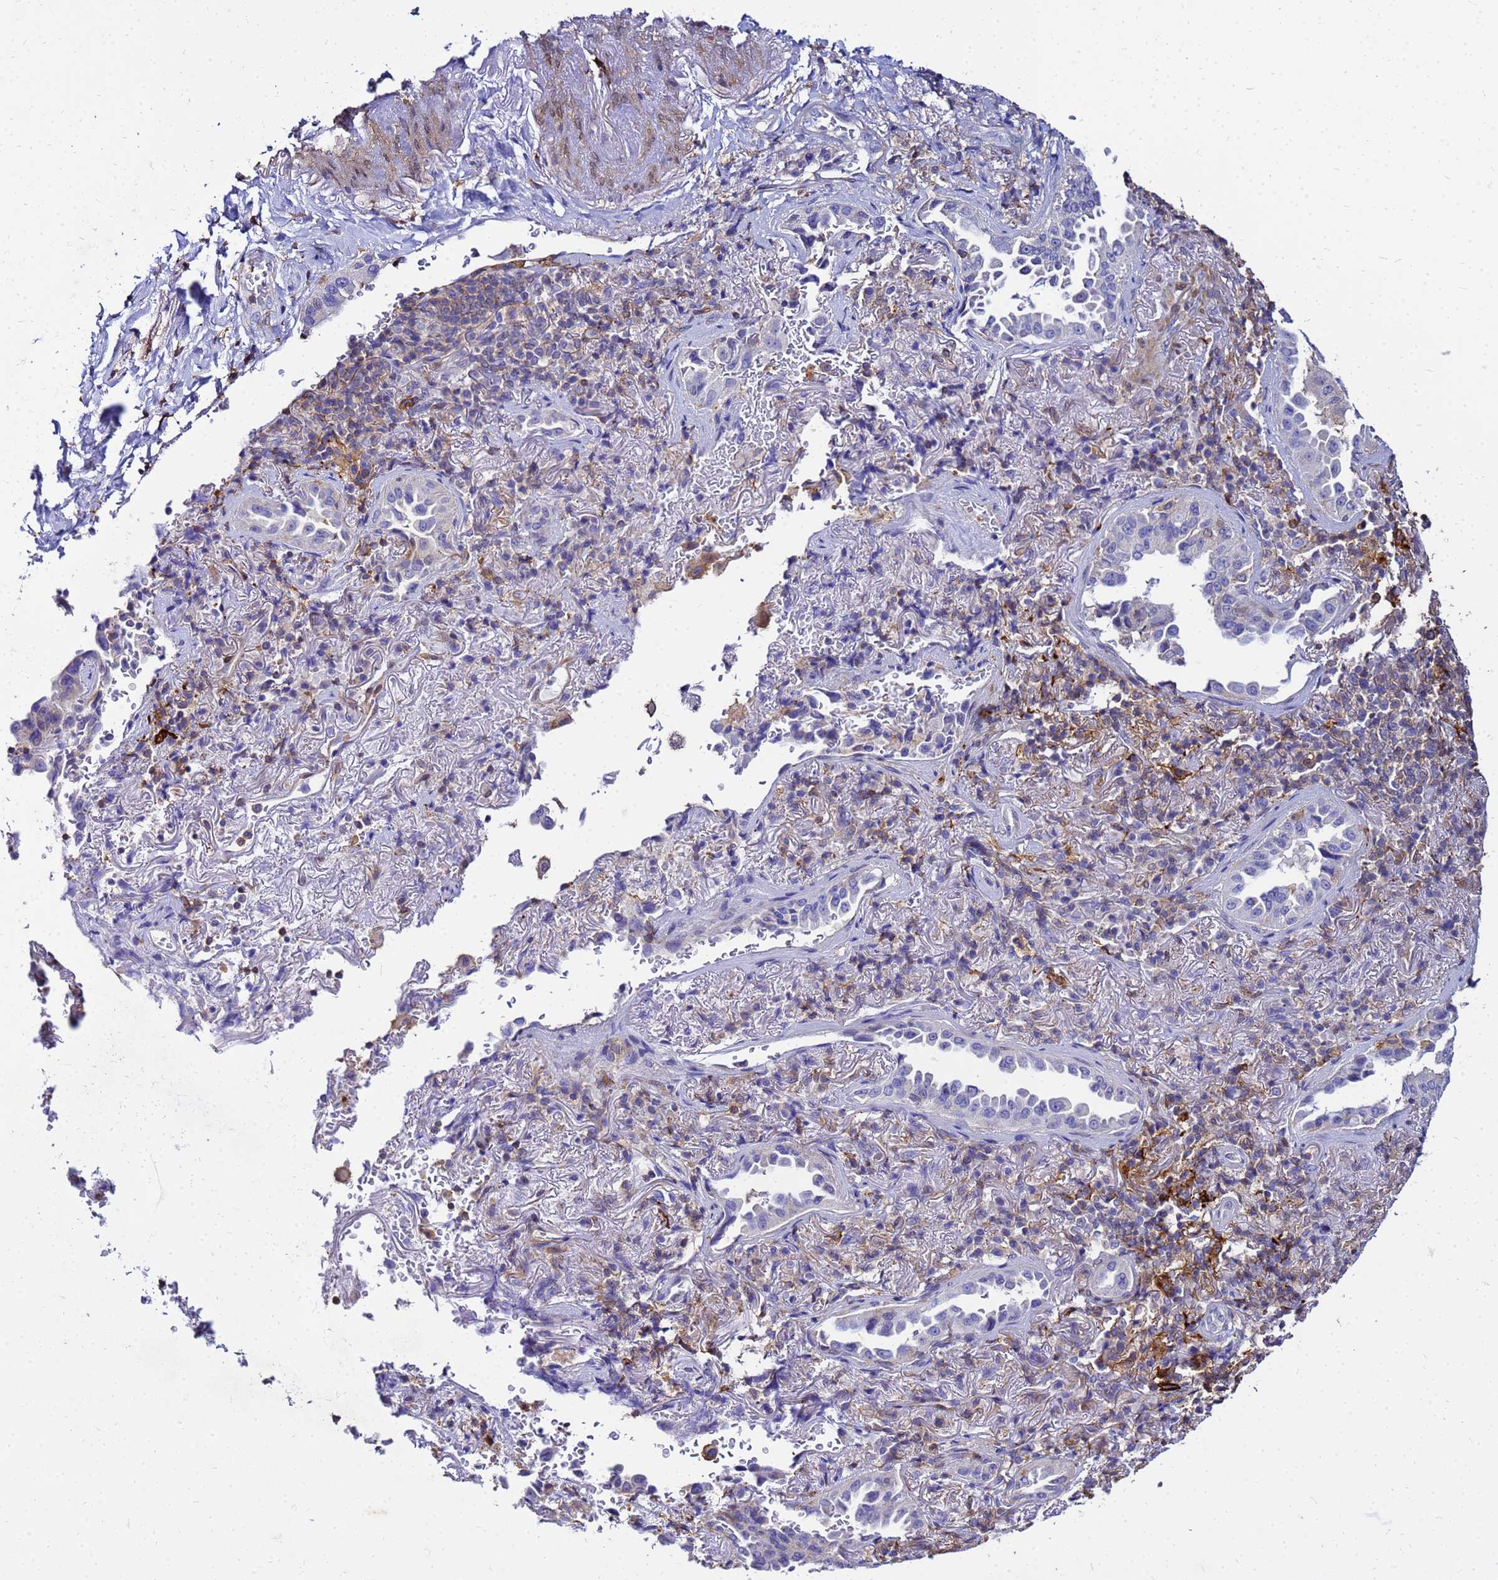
{"staining": {"intensity": "negative", "quantity": "none", "location": "none"}, "tissue": "lung cancer", "cell_type": "Tumor cells", "image_type": "cancer", "snomed": [{"axis": "morphology", "description": "Adenocarcinoma, NOS"}, {"axis": "topography", "description": "Lung"}], "caption": "This histopathology image is of adenocarcinoma (lung) stained with immunohistochemistry to label a protein in brown with the nuclei are counter-stained blue. There is no staining in tumor cells.", "gene": "DBNDD2", "patient": {"sex": "female", "age": 69}}